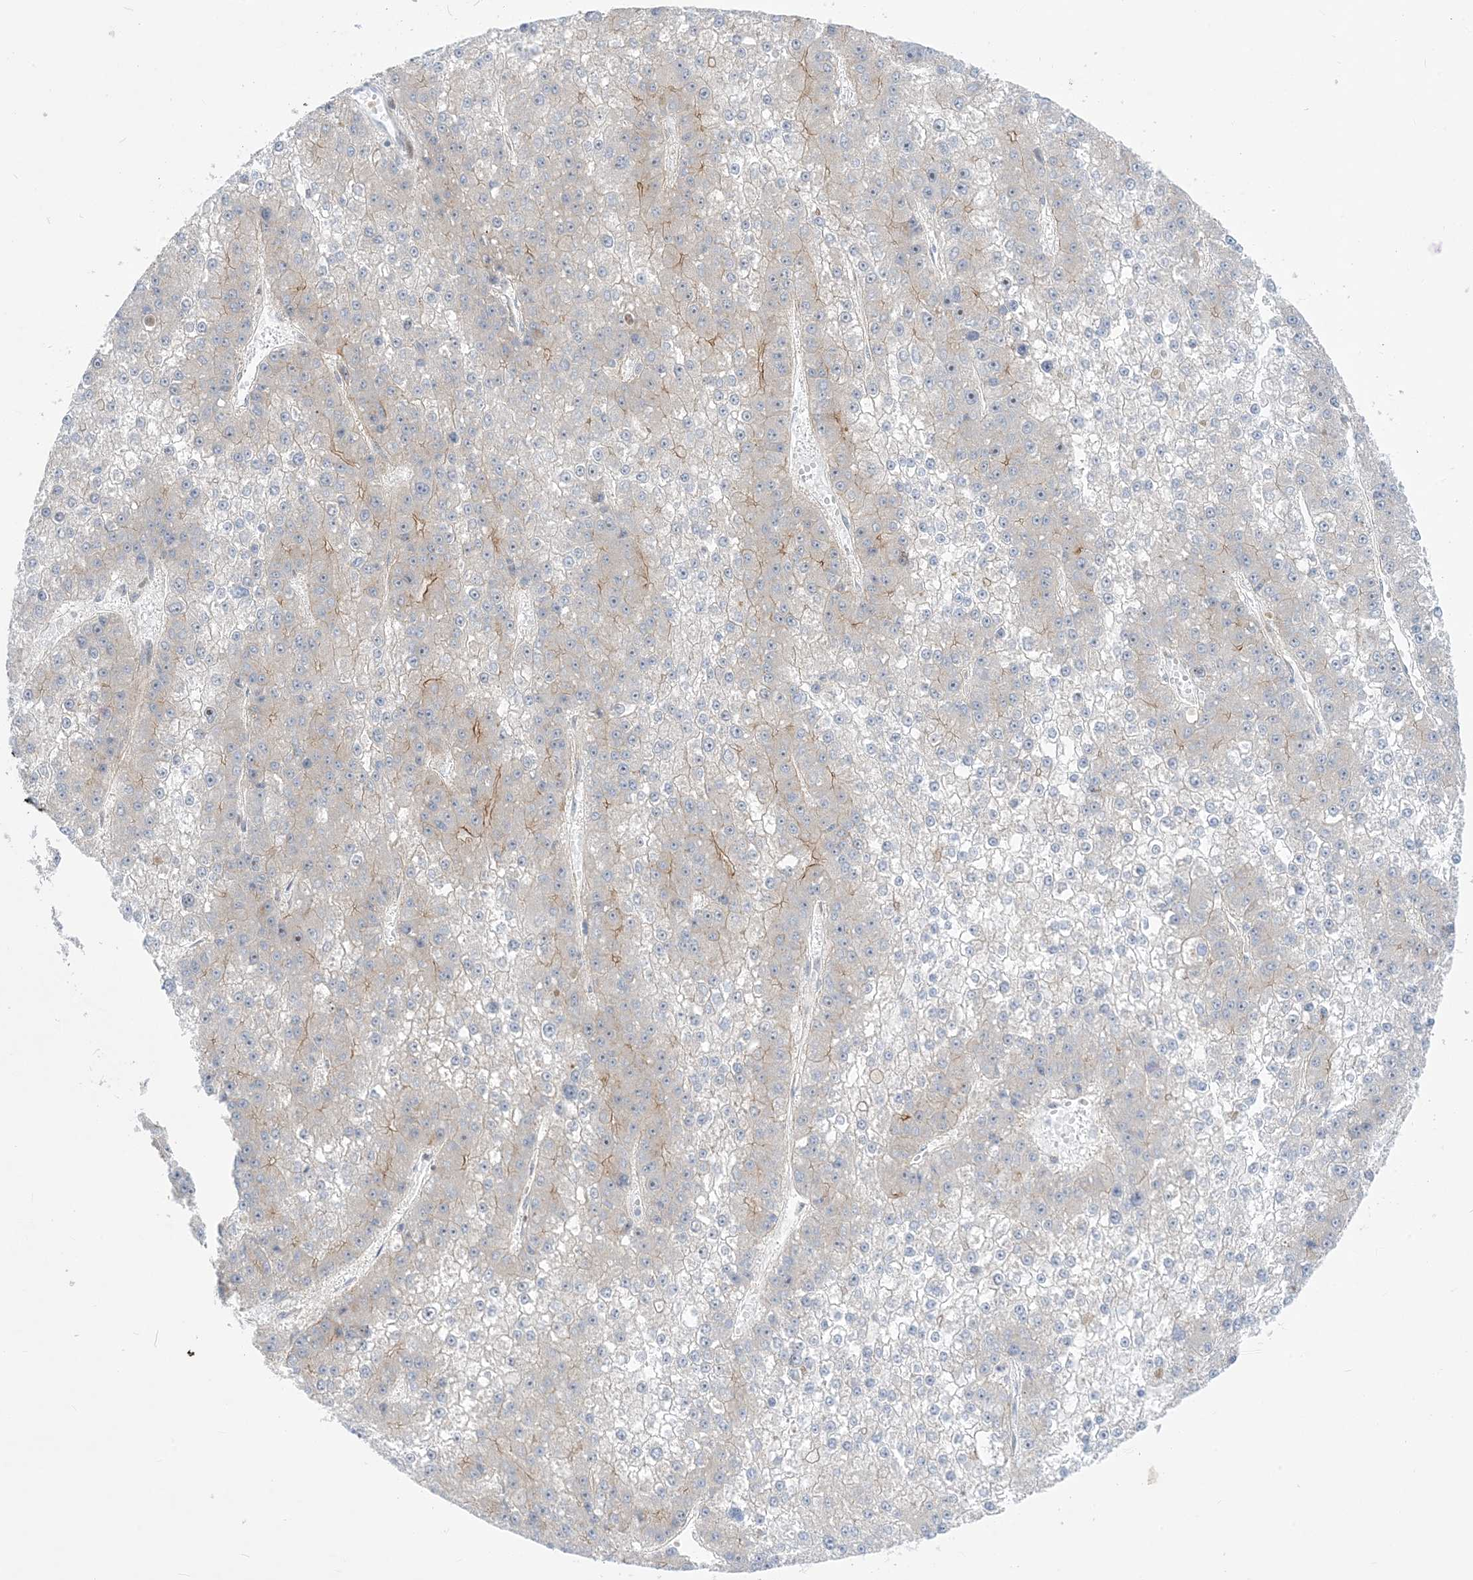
{"staining": {"intensity": "moderate", "quantity": "<25%", "location": "cytoplasmic/membranous"}, "tissue": "liver cancer", "cell_type": "Tumor cells", "image_type": "cancer", "snomed": [{"axis": "morphology", "description": "Carcinoma, Hepatocellular, NOS"}, {"axis": "topography", "description": "Liver"}], "caption": "Immunohistochemical staining of liver cancer (hepatocellular carcinoma) shows moderate cytoplasmic/membranous protein expression in about <25% of tumor cells. (DAB = brown stain, brightfield microscopy at high magnification).", "gene": "MARS2", "patient": {"sex": "female", "age": 73}}